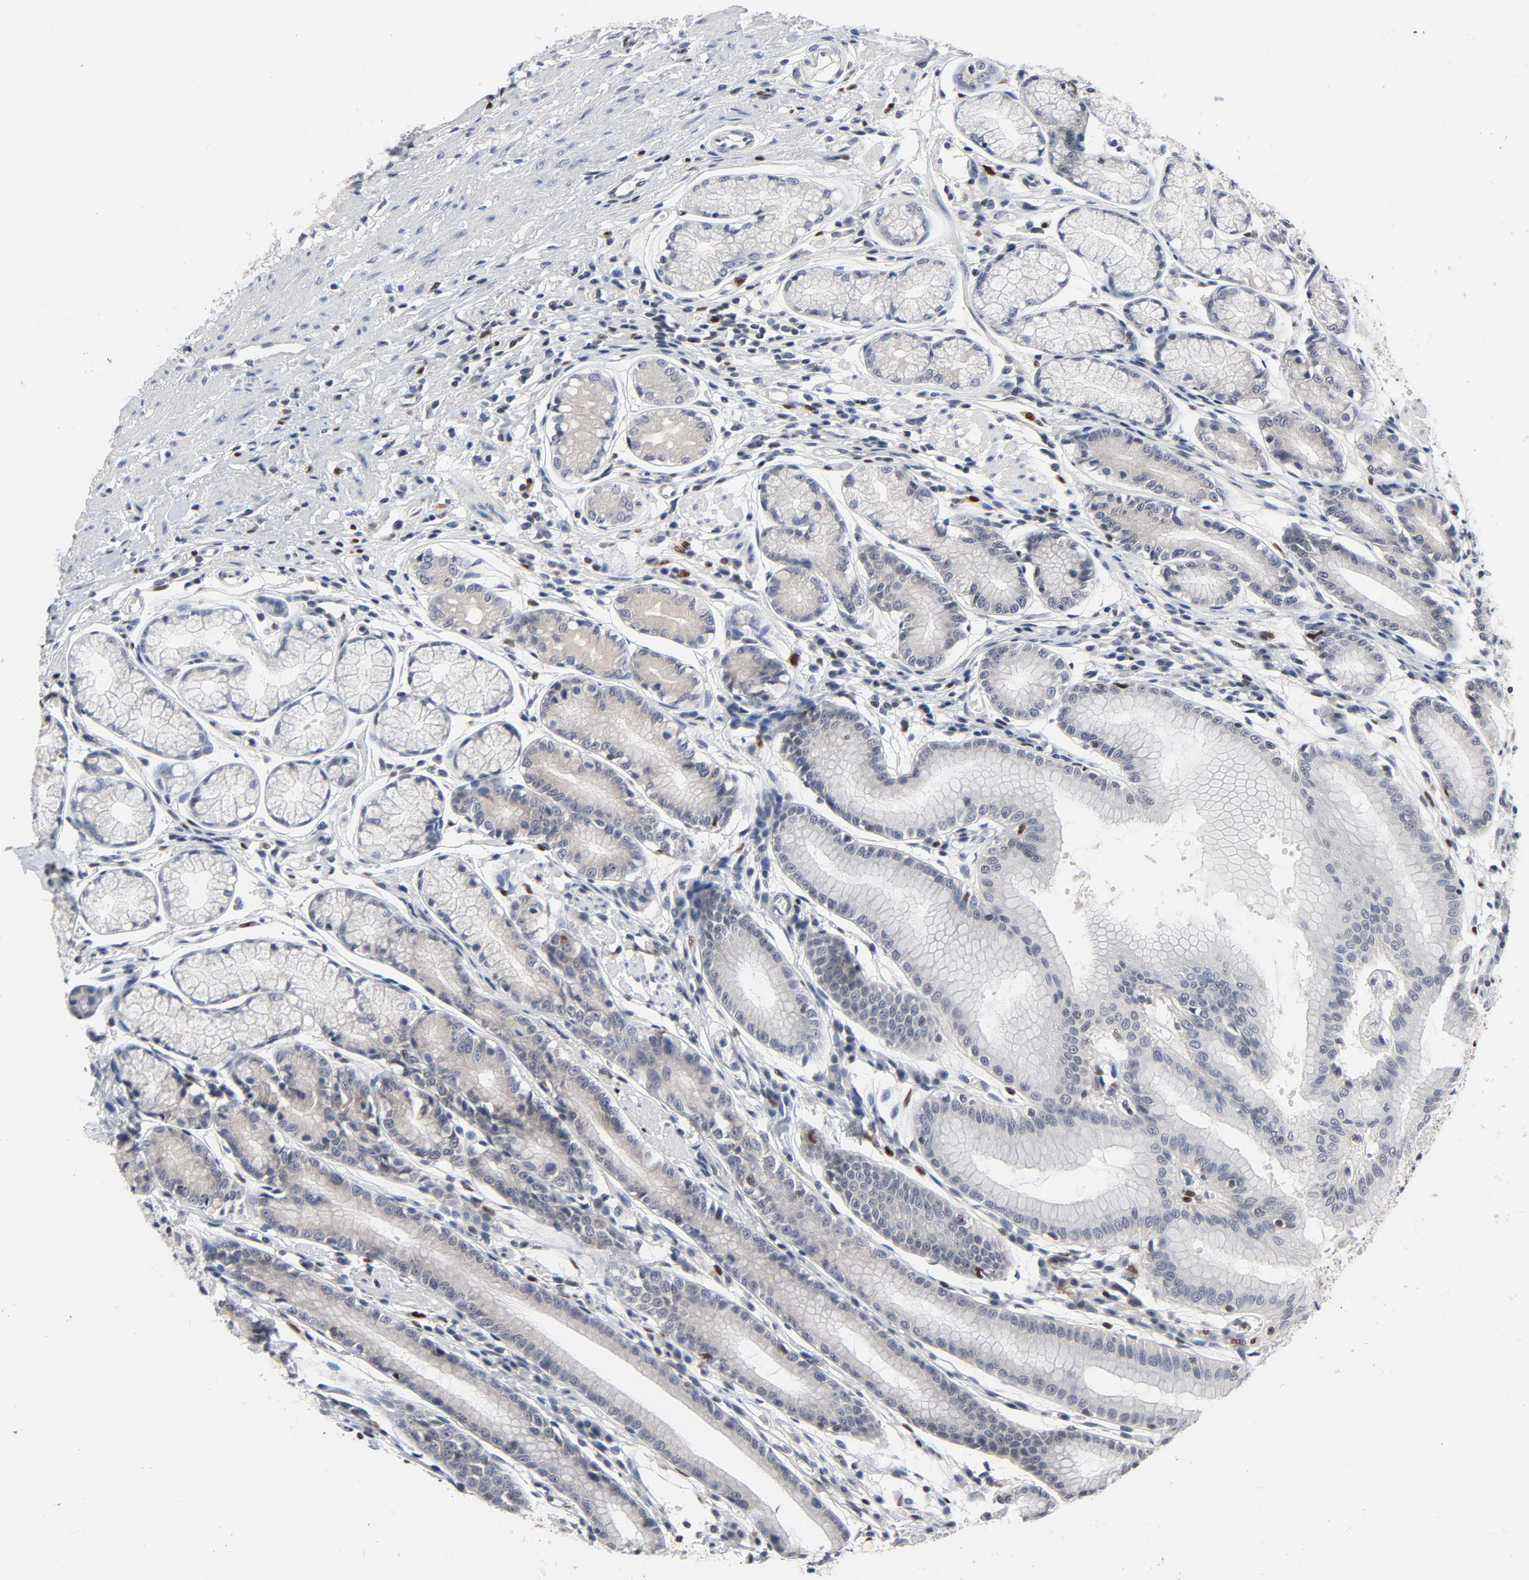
{"staining": {"intensity": "negative", "quantity": "none", "location": "none"}, "tissue": "stomach", "cell_type": "Glandular cells", "image_type": "normal", "snomed": [{"axis": "morphology", "description": "Normal tissue, NOS"}, {"axis": "morphology", "description": "Inflammation, NOS"}, {"axis": "topography", "description": "Stomach, lower"}], "caption": "This is a histopathology image of immunohistochemistry (IHC) staining of benign stomach, which shows no staining in glandular cells.", "gene": "NFKB1", "patient": {"sex": "male", "age": 59}}